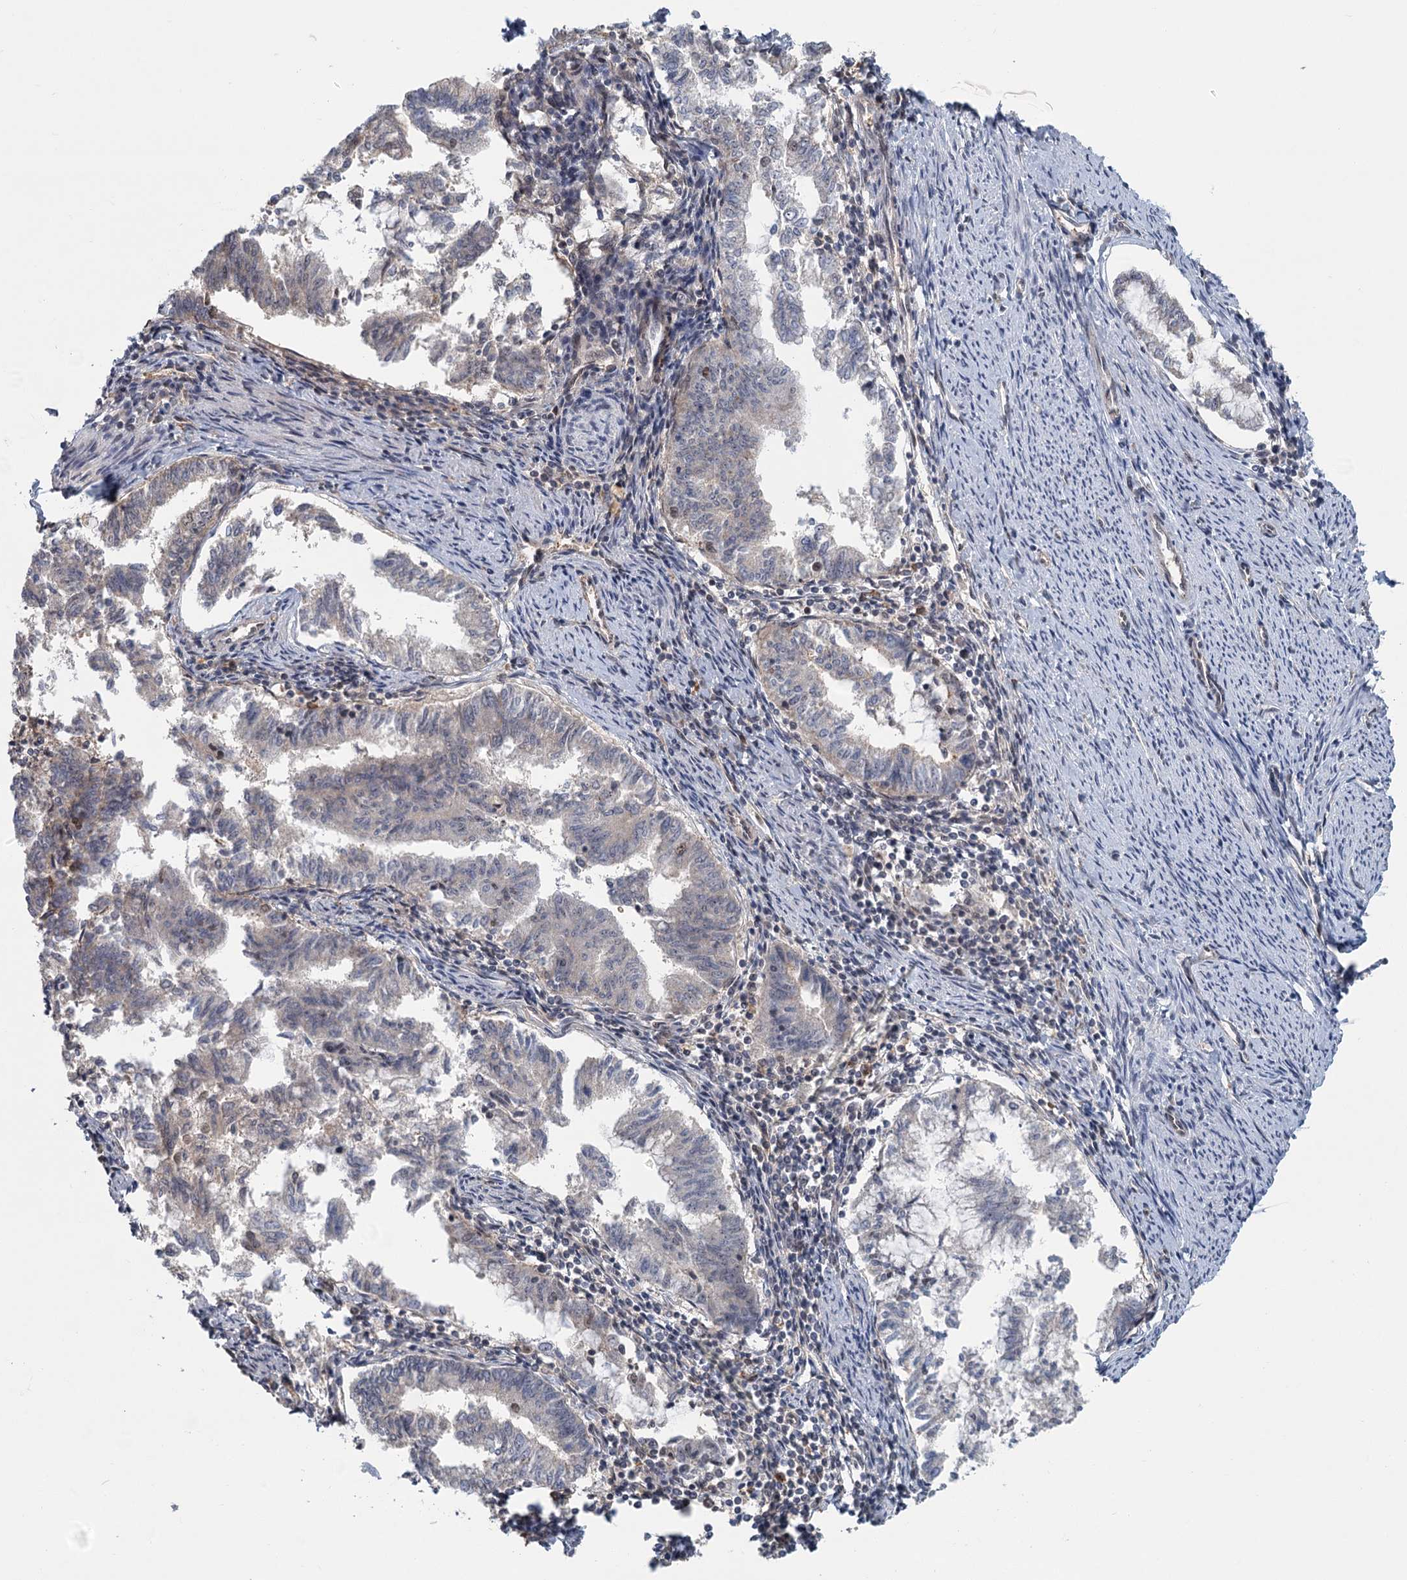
{"staining": {"intensity": "weak", "quantity": "<25%", "location": "nuclear"}, "tissue": "endometrial cancer", "cell_type": "Tumor cells", "image_type": "cancer", "snomed": [{"axis": "morphology", "description": "Adenocarcinoma, NOS"}, {"axis": "topography", "description": "Endometrium"}], "caption": "Immunohistochemical staining of endometrial cancer shows no significant staining in tumor cells.", "gene": "TAS2R42", "patient": {"sex": "female", "age": 79}}